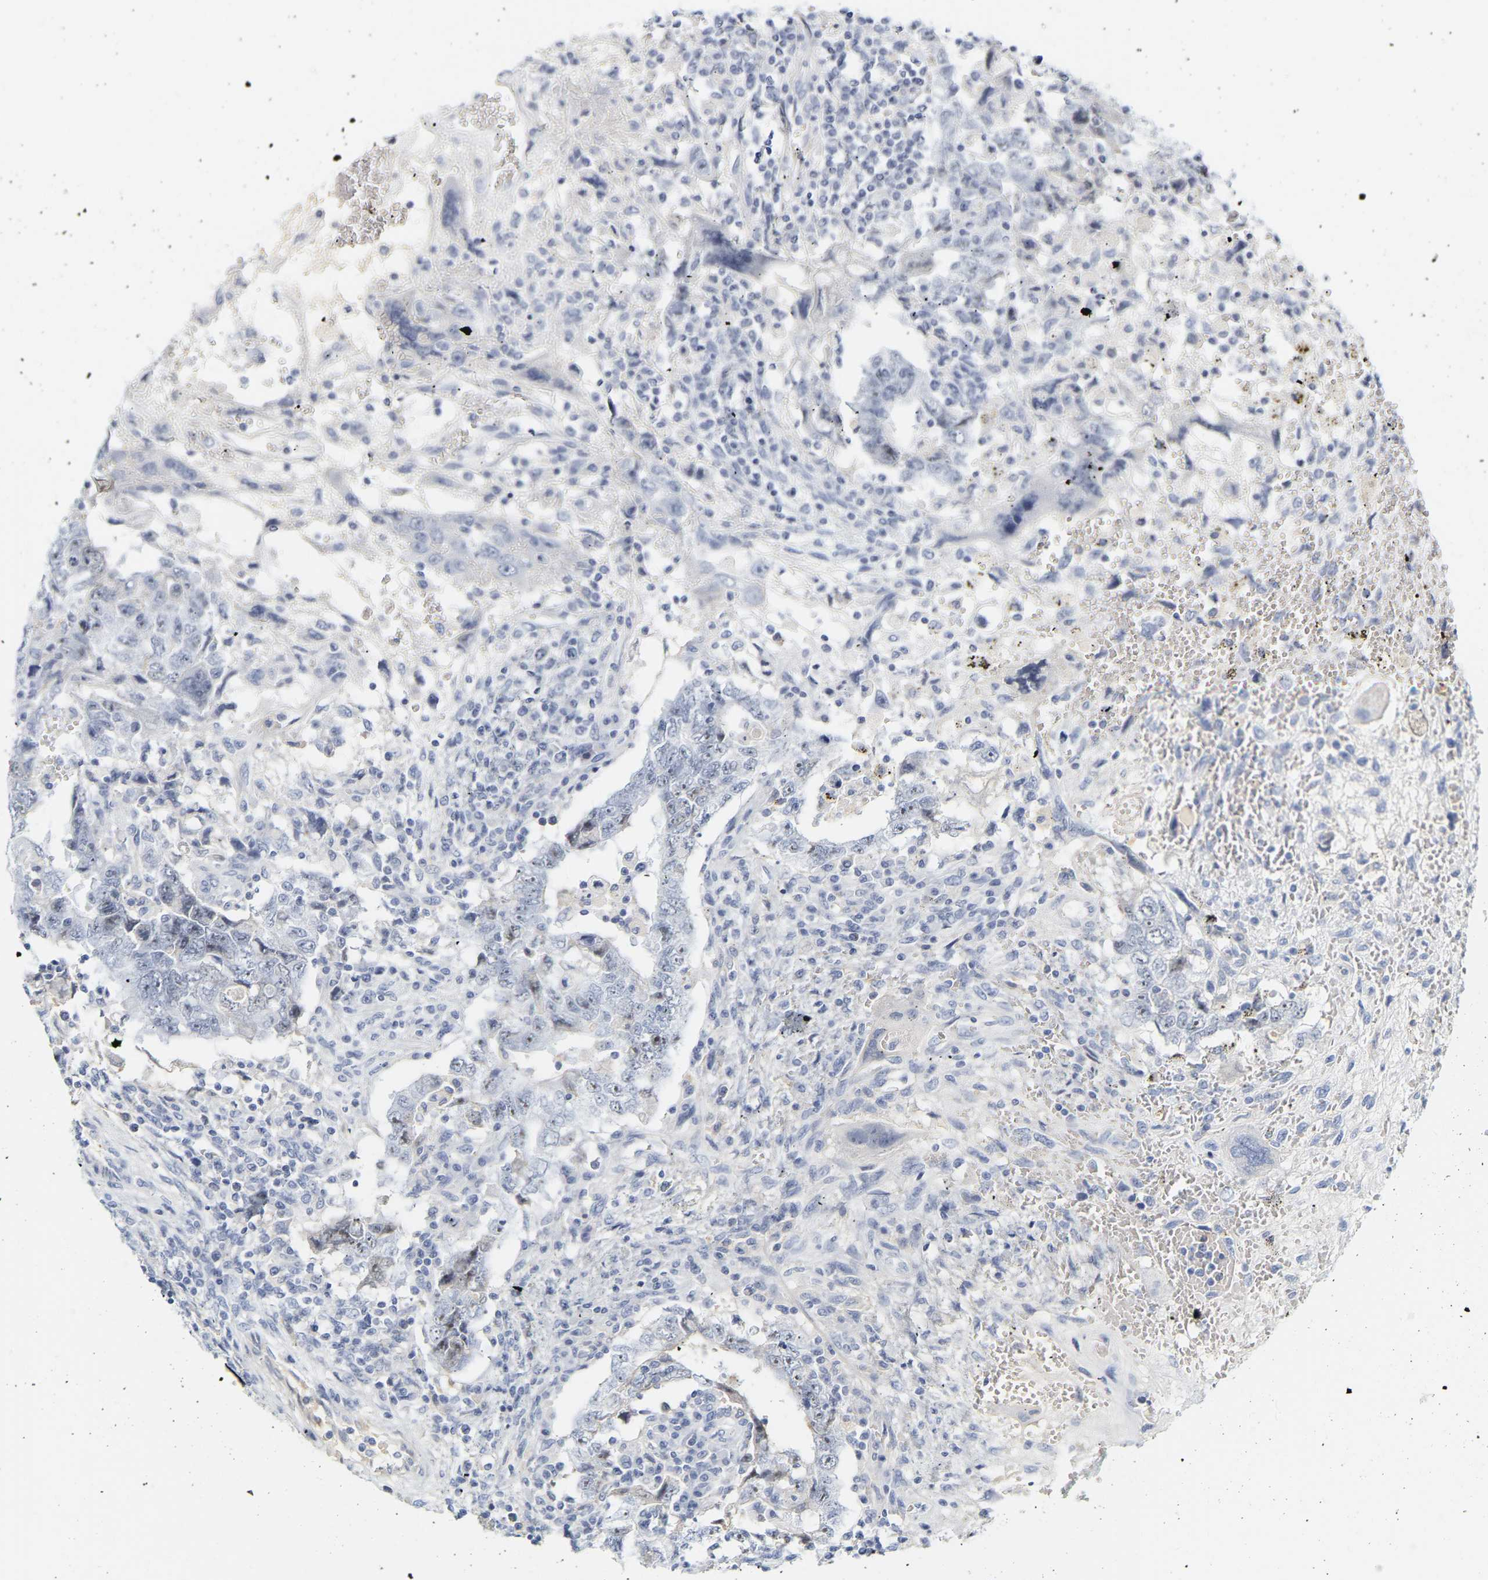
{"staining": {"intensity": "negative", "quantity": "none", "location": "none"}, "tissue": "testis cancer", "cell_type": "Tumor cells", "image_type": "cancer", "snomed": [{"axis": "morphology", "description": "Carcinoma, Embryonal, NOS"}, {"axis": "topography", "description": "Testis"}], "caption": "IHC image of testis embryonal carcinoma stained for a protein (brown), which displays no expression in tumor cells.", "gene": "GNAS", "patient": {"sex": "male", "age": 26}}